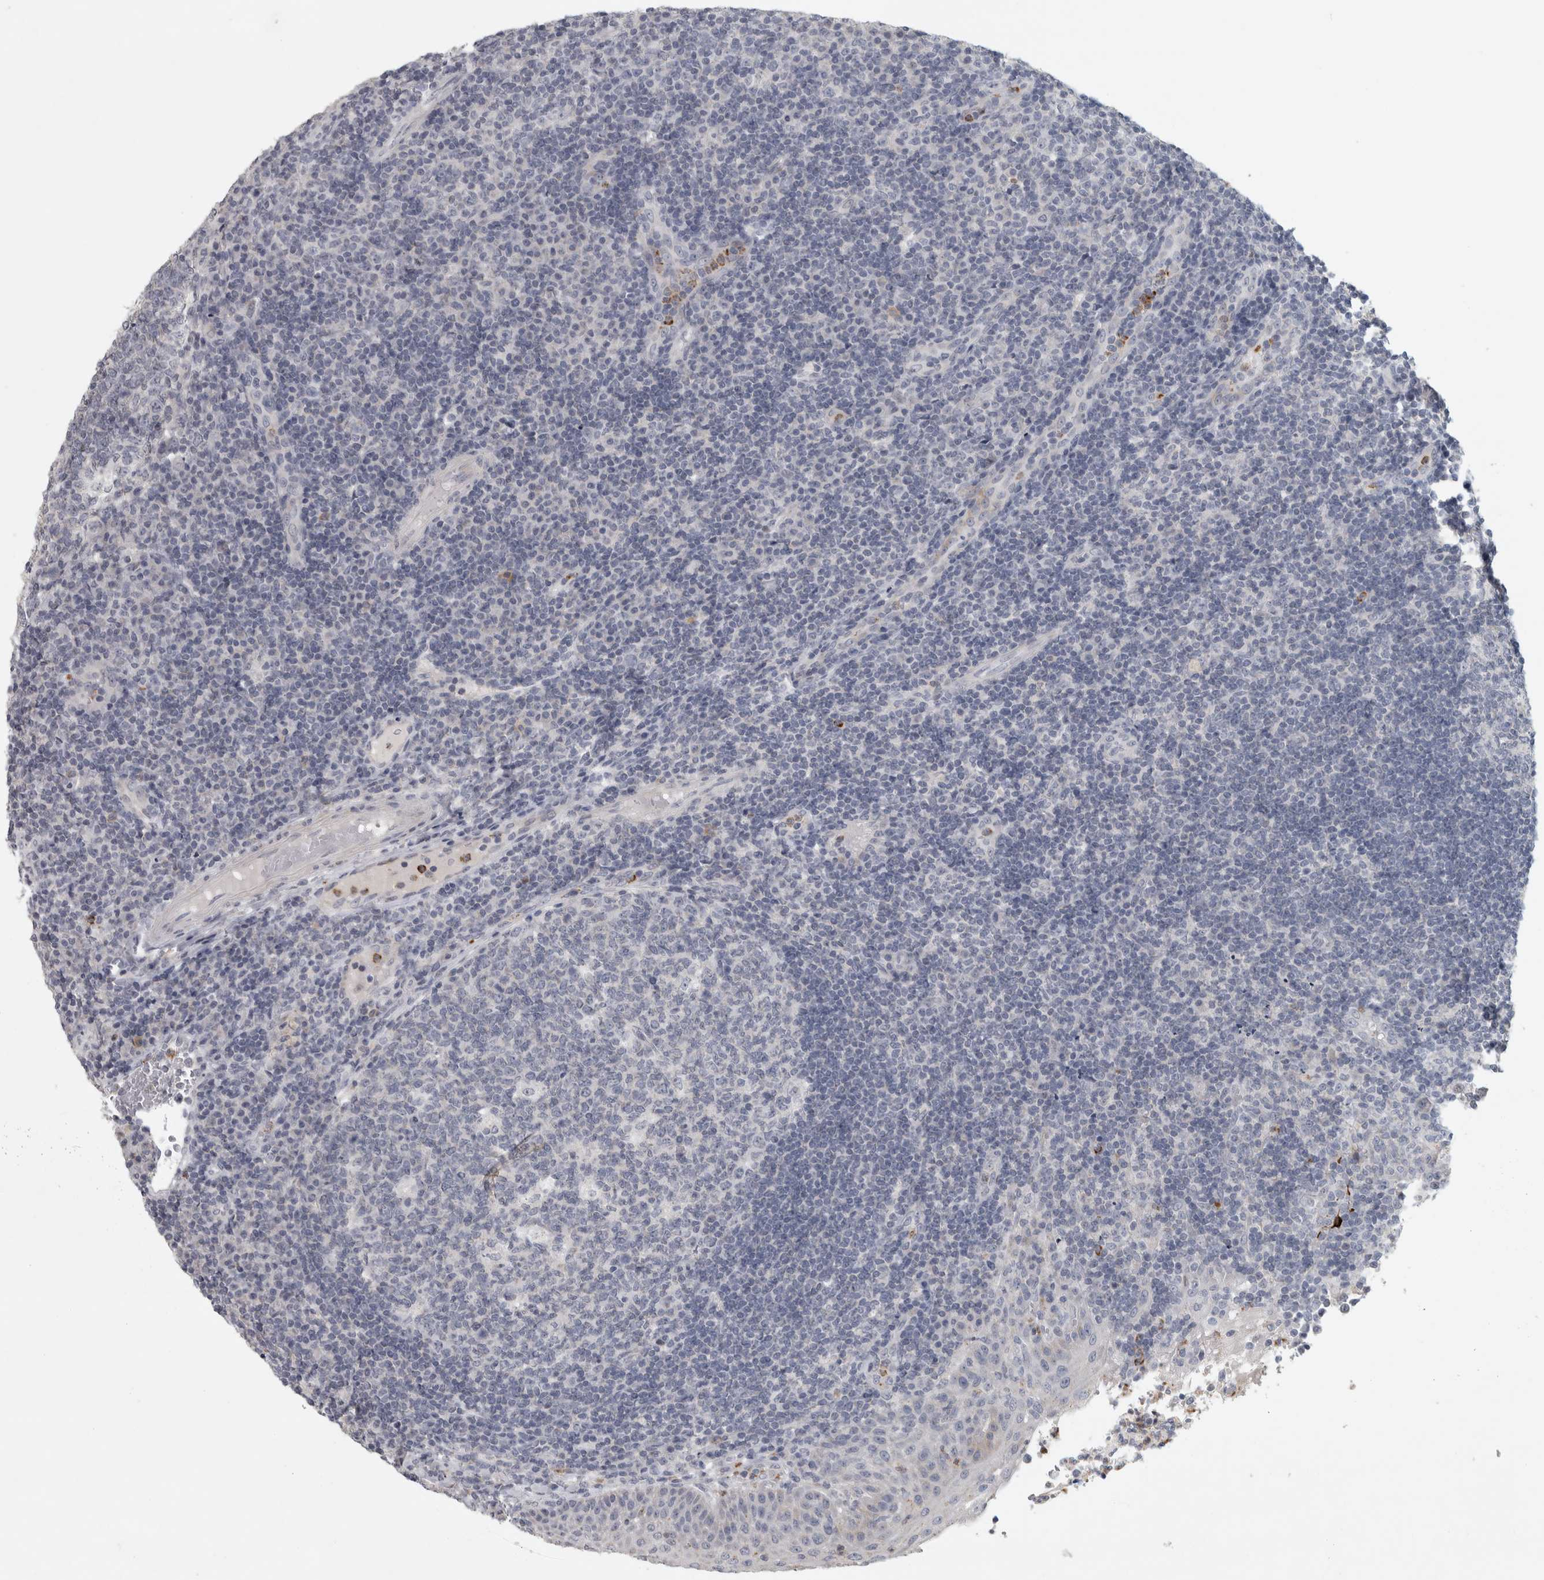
{"staining": {"intensity": "negative", "quantity": "none", "location": "none"}, "tissue": "tonsil", "cell_type": "Germinal center cells", "image_type": "normal", "snomed": [{"axis": "morphology", "description": "Normal tissue, NOS"}, {"axis": "topography", "description": "Tonsil"}], "caption": "Immunohistochemistry of benign tonsil displays no positivity in germinal center cells. Brightfield microscopy of immunohistochemistry (IHC) stained with DAB (brown) and hematoxylin (blue), captured at high magnification.", "gene": "PTPRN2", "patient": {"sex": "female", "age": 40}}